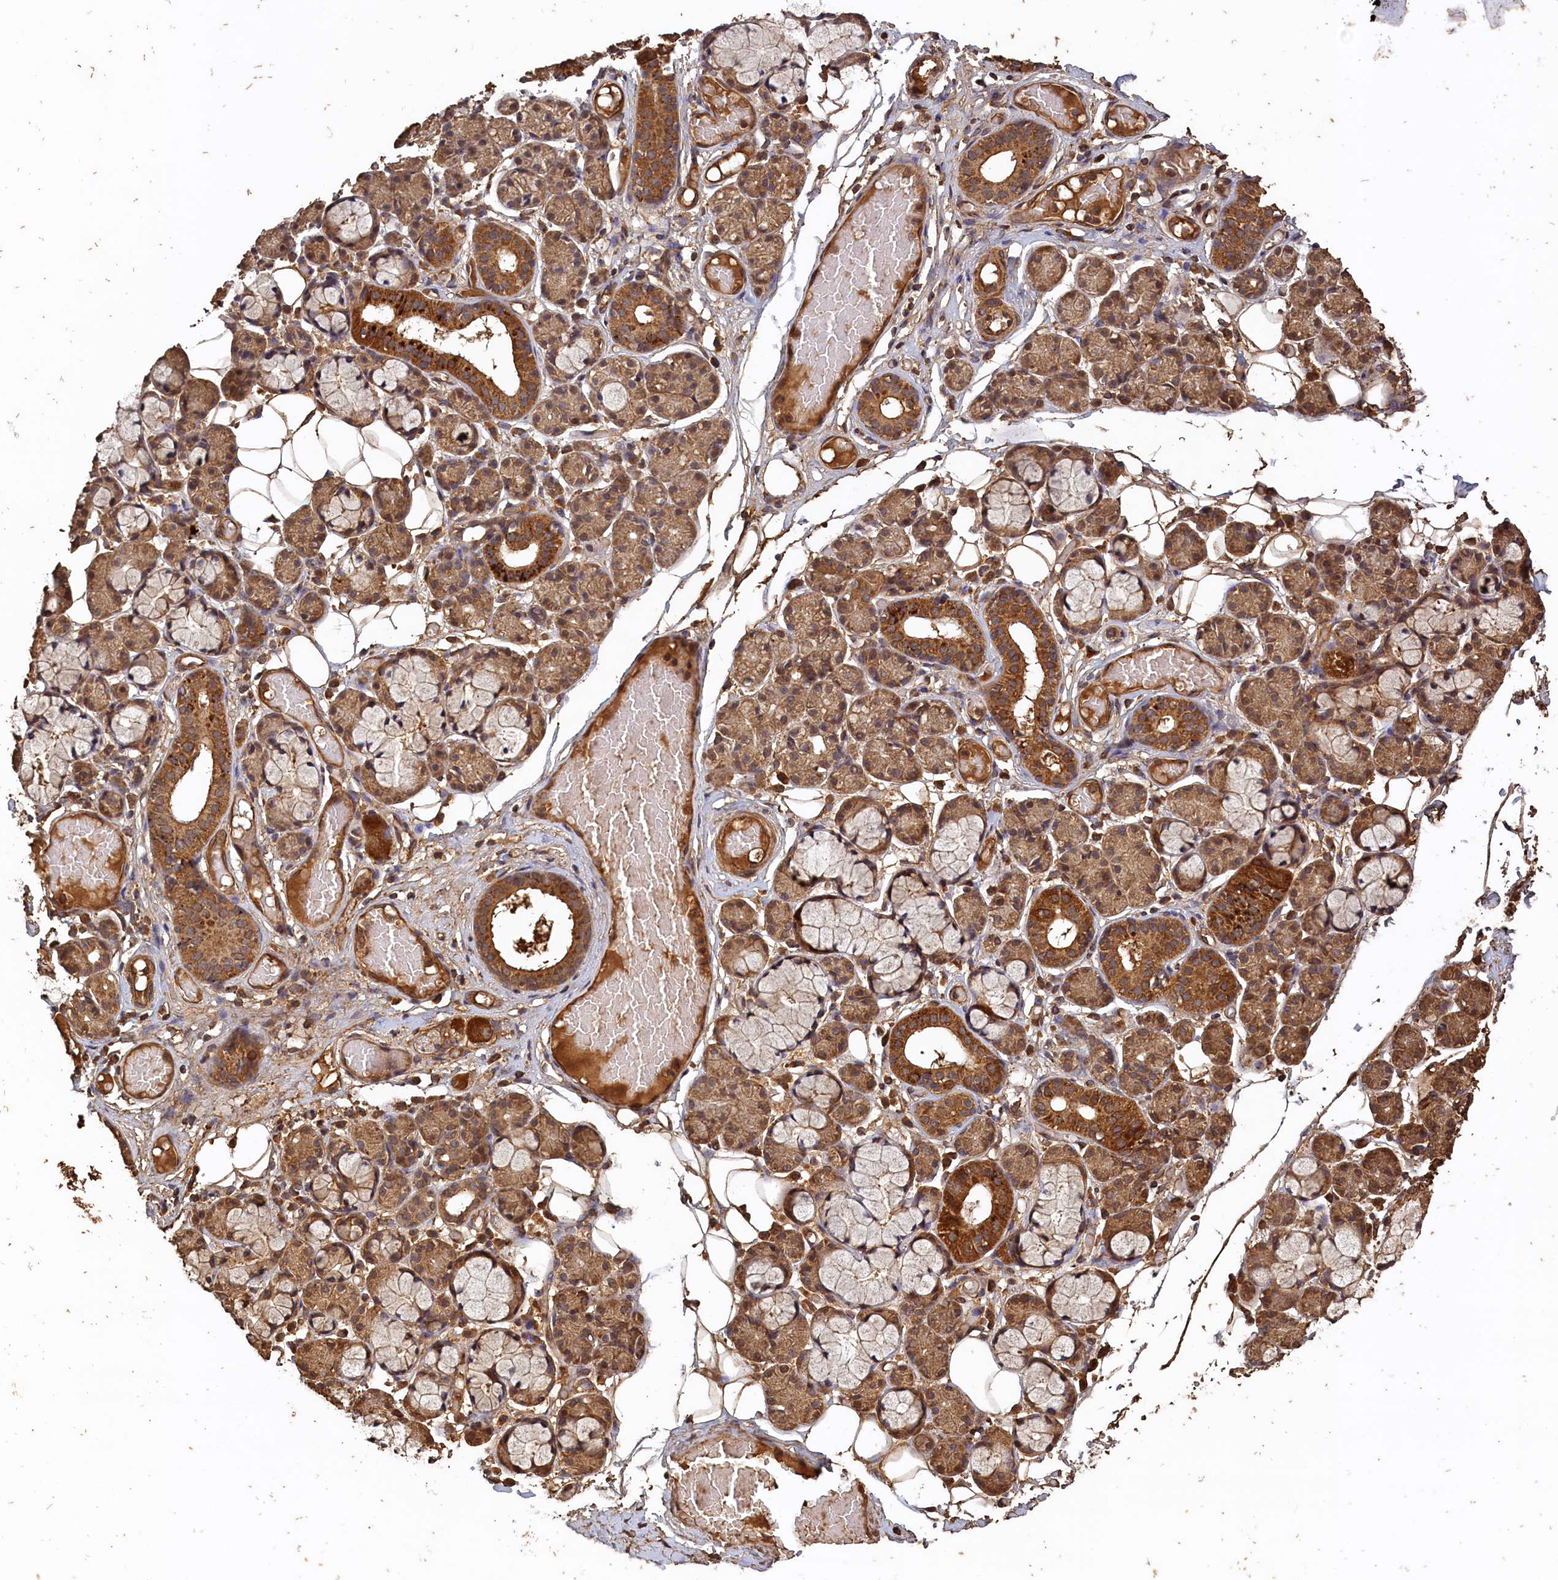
{"staining": {"intensity": "moderate", "quantity": "25%-75%", "location": "cytoplasmic/membranous"}, "tissue": "salivary gland", "cell_type": "Glandular cells", "image_type": "normal", "snomed": [{"axis": "morphology", "description": "Normal tissue, NOS"}, {"axis": "topography", "description": "Salivary gland"}], "caption": "Immunohistochemical staining of unremarkable salivary gland reveals medium levels of moderate cytoplasmic/membranous positivity in about 25%-75% of glandular cells.", "gene": "SNX33", "patient": {"sex": "male", "age": 63}}